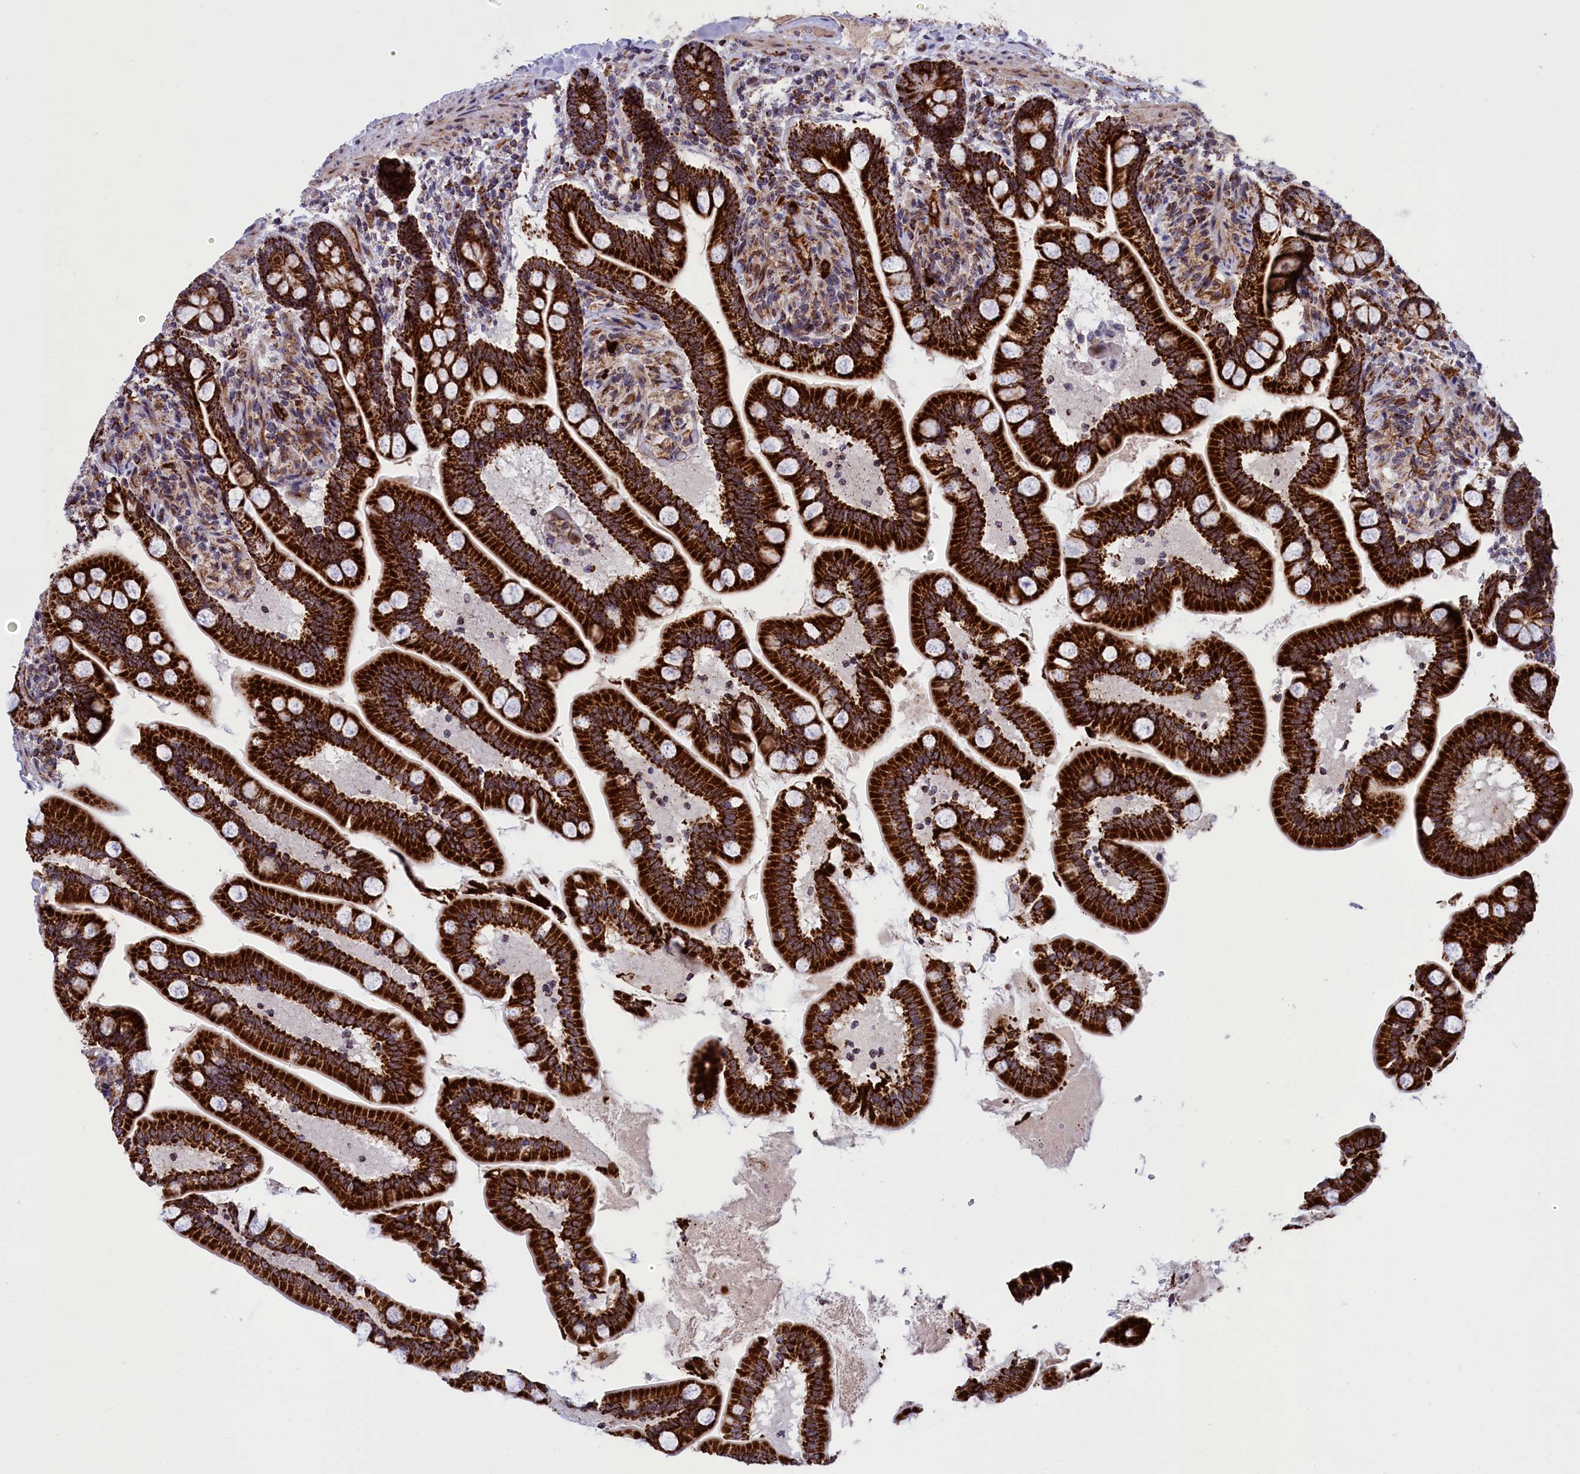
{"staining": {"intensity": "strong", "quantity": ">75%", "location": "cytoplasmic/membranous"}, "tissue": "small intestine", "cell_type": "Glandular cells", "image_type": "normal", "snomed": [{"axis": "morphology", "description": "Normal tissue, NOS"}, {"axis": "topography", "description": "Small intestine"}], "caption": "Small intestine was stained to show a protein in brown. There is high levels of strong cytoplasmic/membranous positivity in about >75% of glandular cells. (DAB (3,3'-diaminobenzidine) IHC, brown staining for protein, blue staining for nuclei).", "gene": "MPND", "patient": {"sex": "female", "age": 64}}